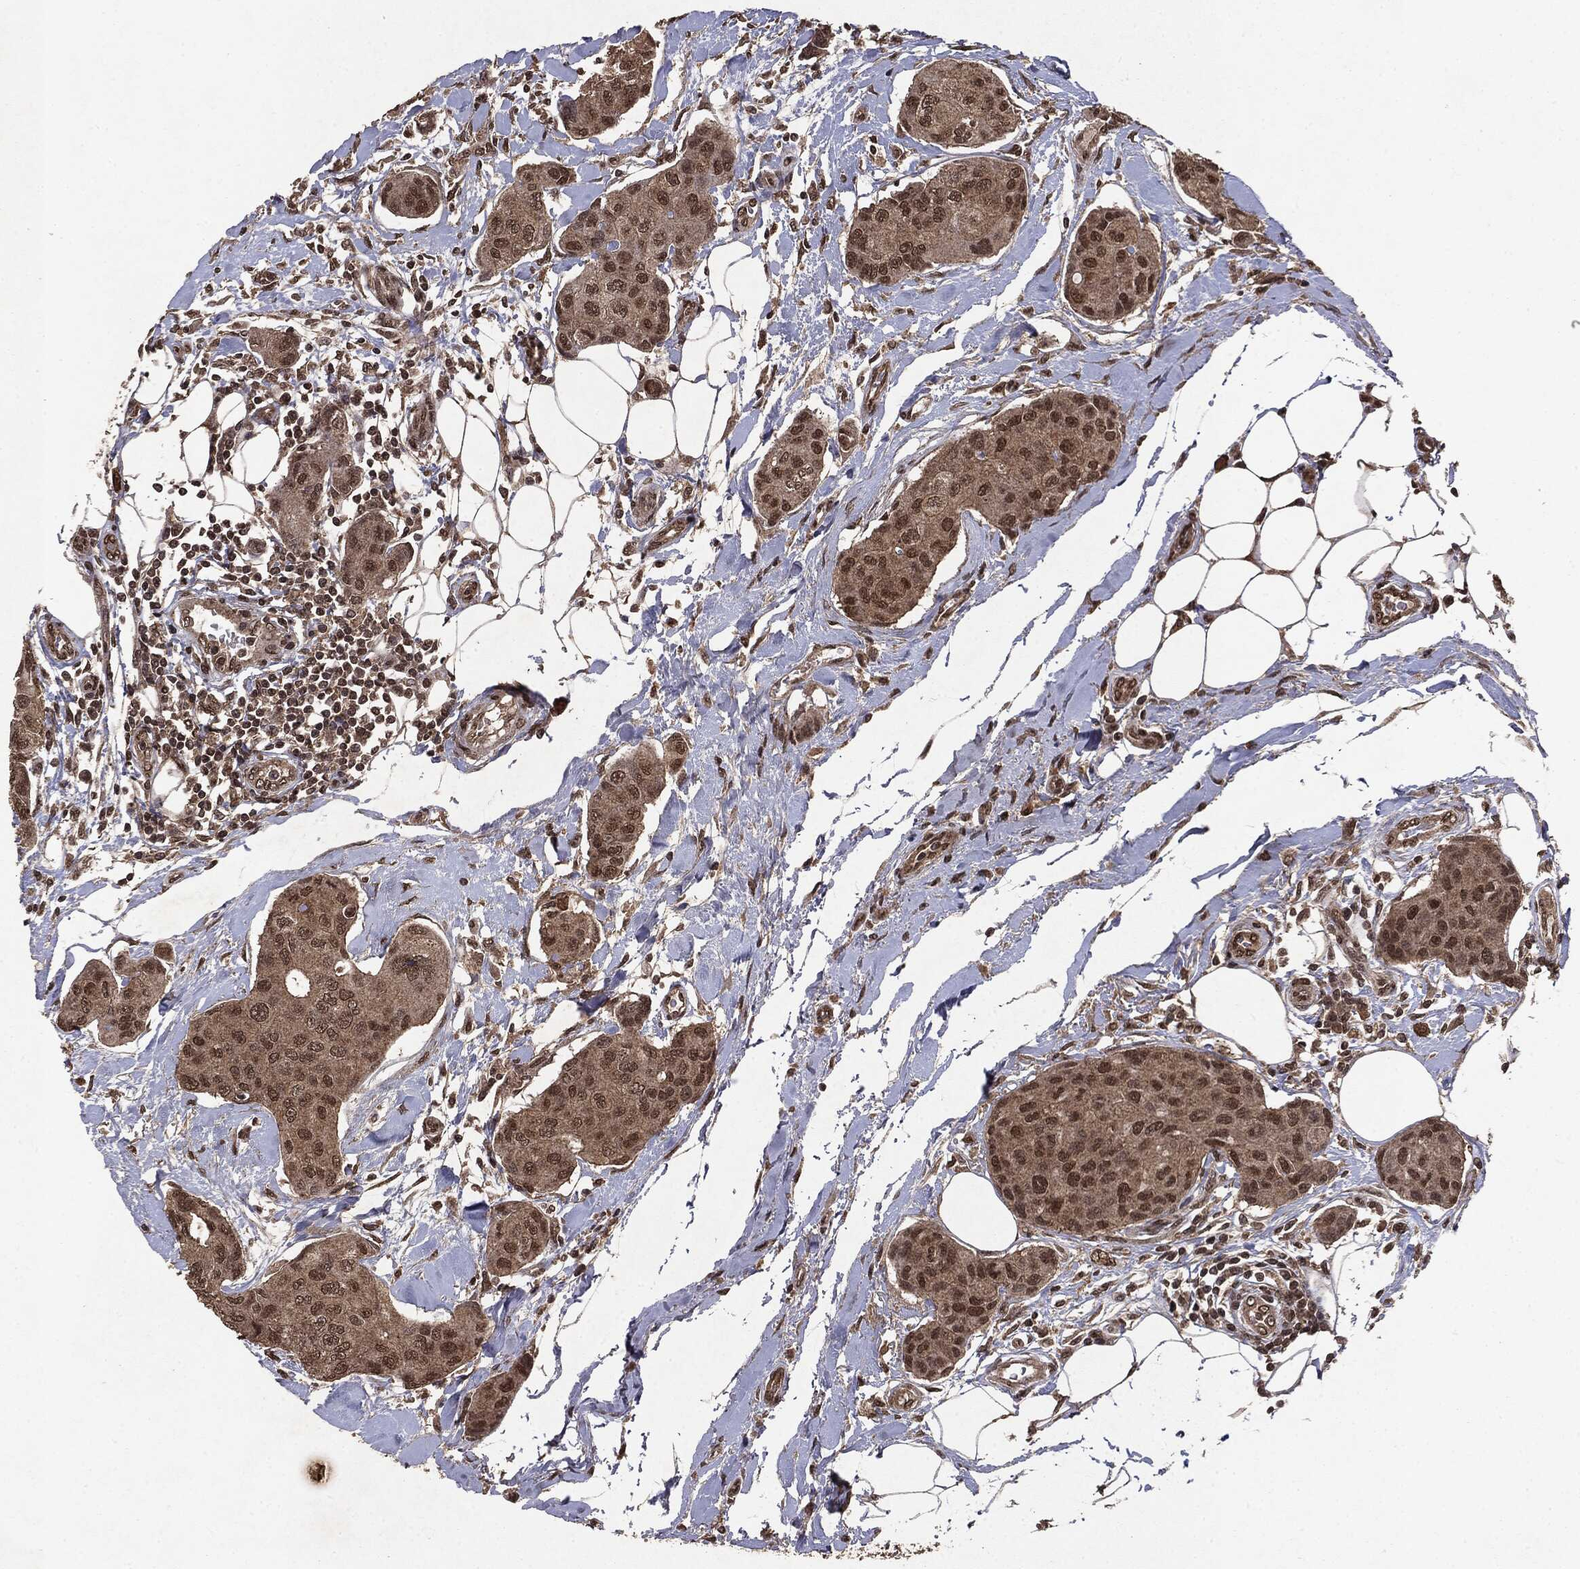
{"staining": {"intensity": "moderate", "quantity": ">75%", "location": "cytoplasmic/membranous,nuclear"}, "tissue": "breast cancer", "cell_type": "Tumor cells", "image_type": "cancer", "snomed": [{"axis": "morphology", "description": "Duct carcinoma"}, {"axis": "topography", "description": "Breast"}, {"axis": "topography", "description": "Lymph node"}], "caption": "Immunohistochemistry (IHC) image of neoplastic tissue: human breast infiltrating ductal carcinoma stained using immunohistochemistry (IHC) exhibits medium levels of moderate protein expression localized specifically in the cytoplasmic/membranous and nuclear of tumor cells, appearing as a cytoplasmic/membranous and nuclear brown color.", "gene": "PEBP1", "patient": {"sex": "female", "age": 80}}